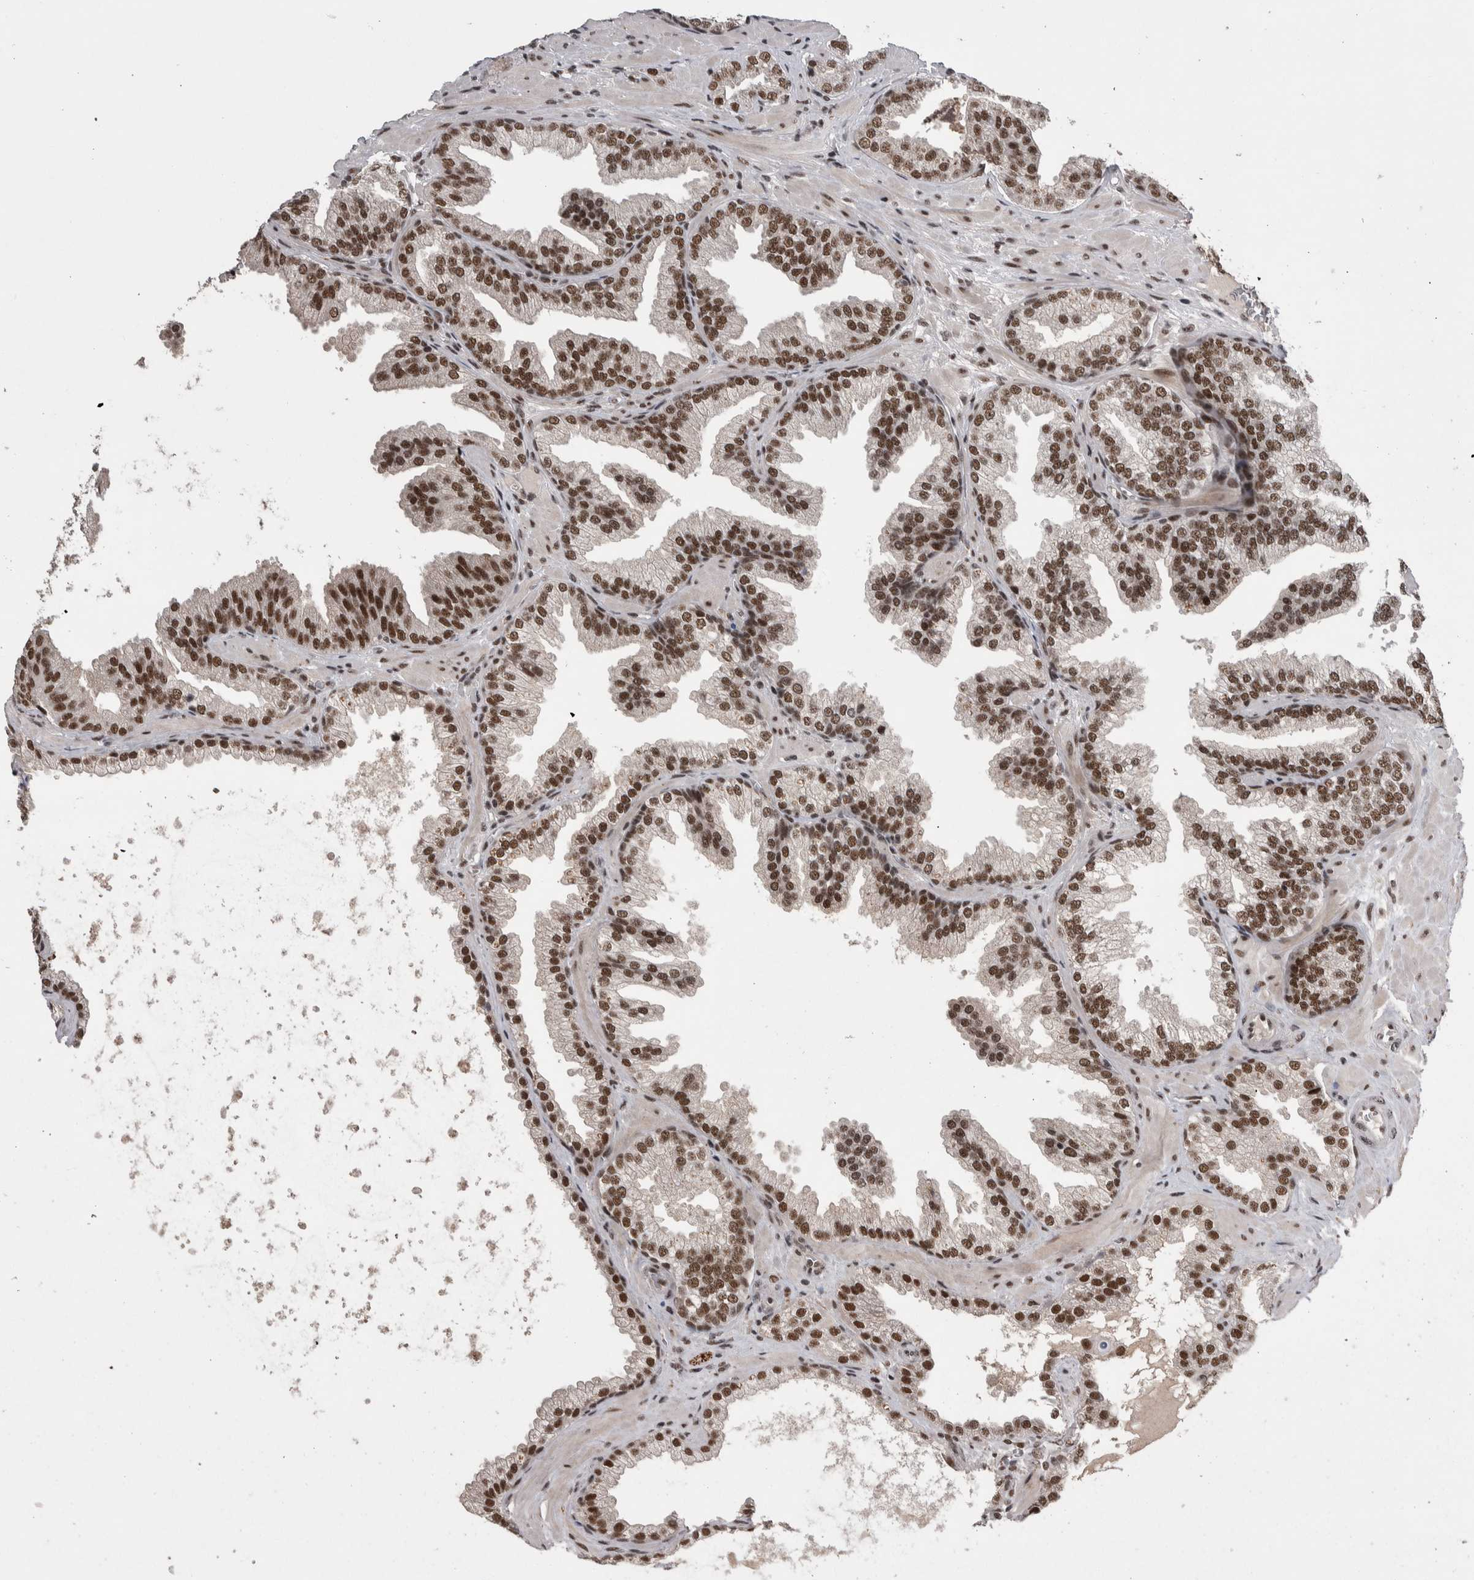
{"staining": {"intensity": "moderate", "quantity": ">75%", "location": "nuclear"}, "tissue": "prostate cancer", "cell_type": "Tumor cells", "image_type": "cancer", "snomed": [{"axis": "morphology", "description": "Adenocarcinoma, Low grade"}, {"axis": "topography", "description": "Prostate"}], "caption": "A high-resolution histopathology image shows immunohistochemistry (IHC) staining of adenocarcinoma (low-grade) (prostate), which reveals moderate nuclear staining in approximately >75% of tumor cells.", "gene": "DMTF1", "patient": {"sex": "male", "age": 62}}